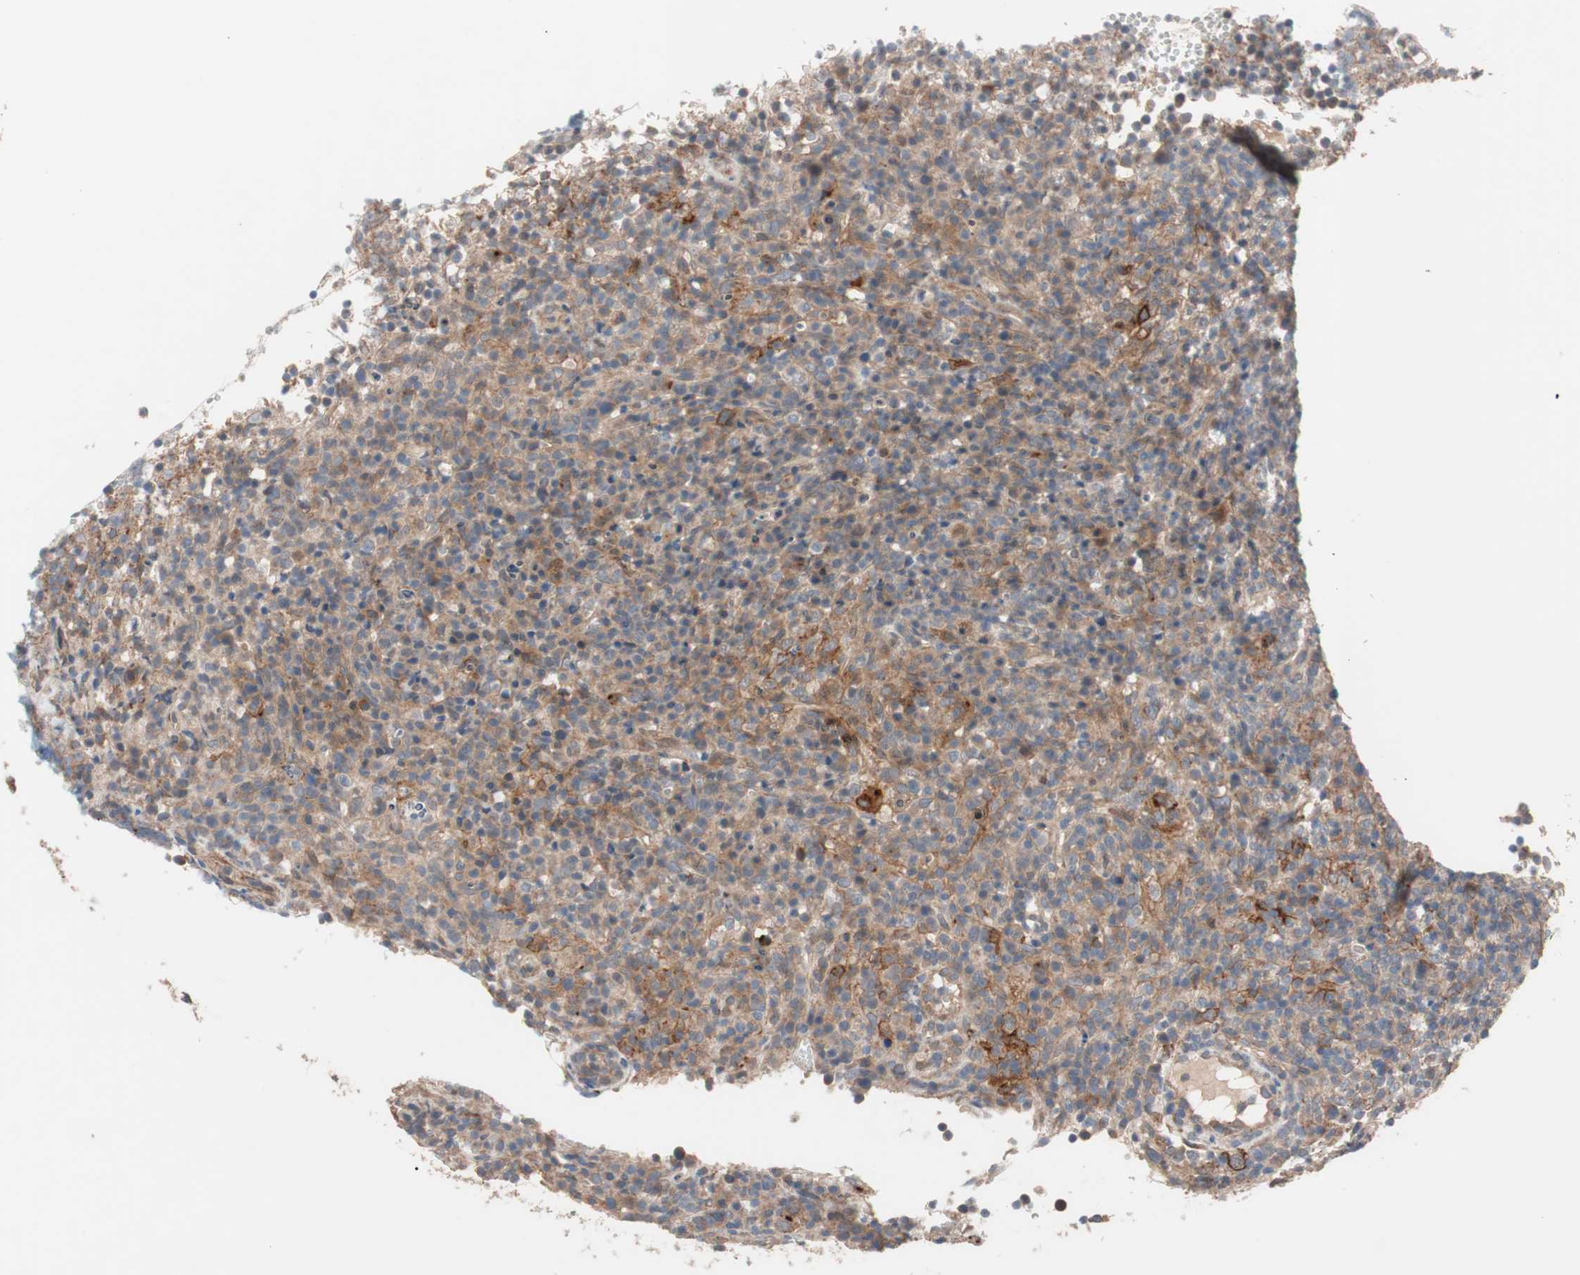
{"staining": {"intensity": "moderate", "quantity": ">75%", "location": "cytoplasmic/membranous"}, "tissue": "lymphoma", "cell_type": "Tumor cells", "image_type": "cancer", "snomed": [{"axis": "morphology", "description": "Malignant lymphoma, non-Hodgkin's type, High grade"}, {"axis": "topography", "description": "Lymph node"}], "caption": "High-power microscopy captured an IHC photomicrograph of lymphoma, revealing moderate cytoplasmic/membranous expression in approximately >75% of tumor cells.", "gene": "SDC4", "patient": {"sex": "female", "age": 76}}